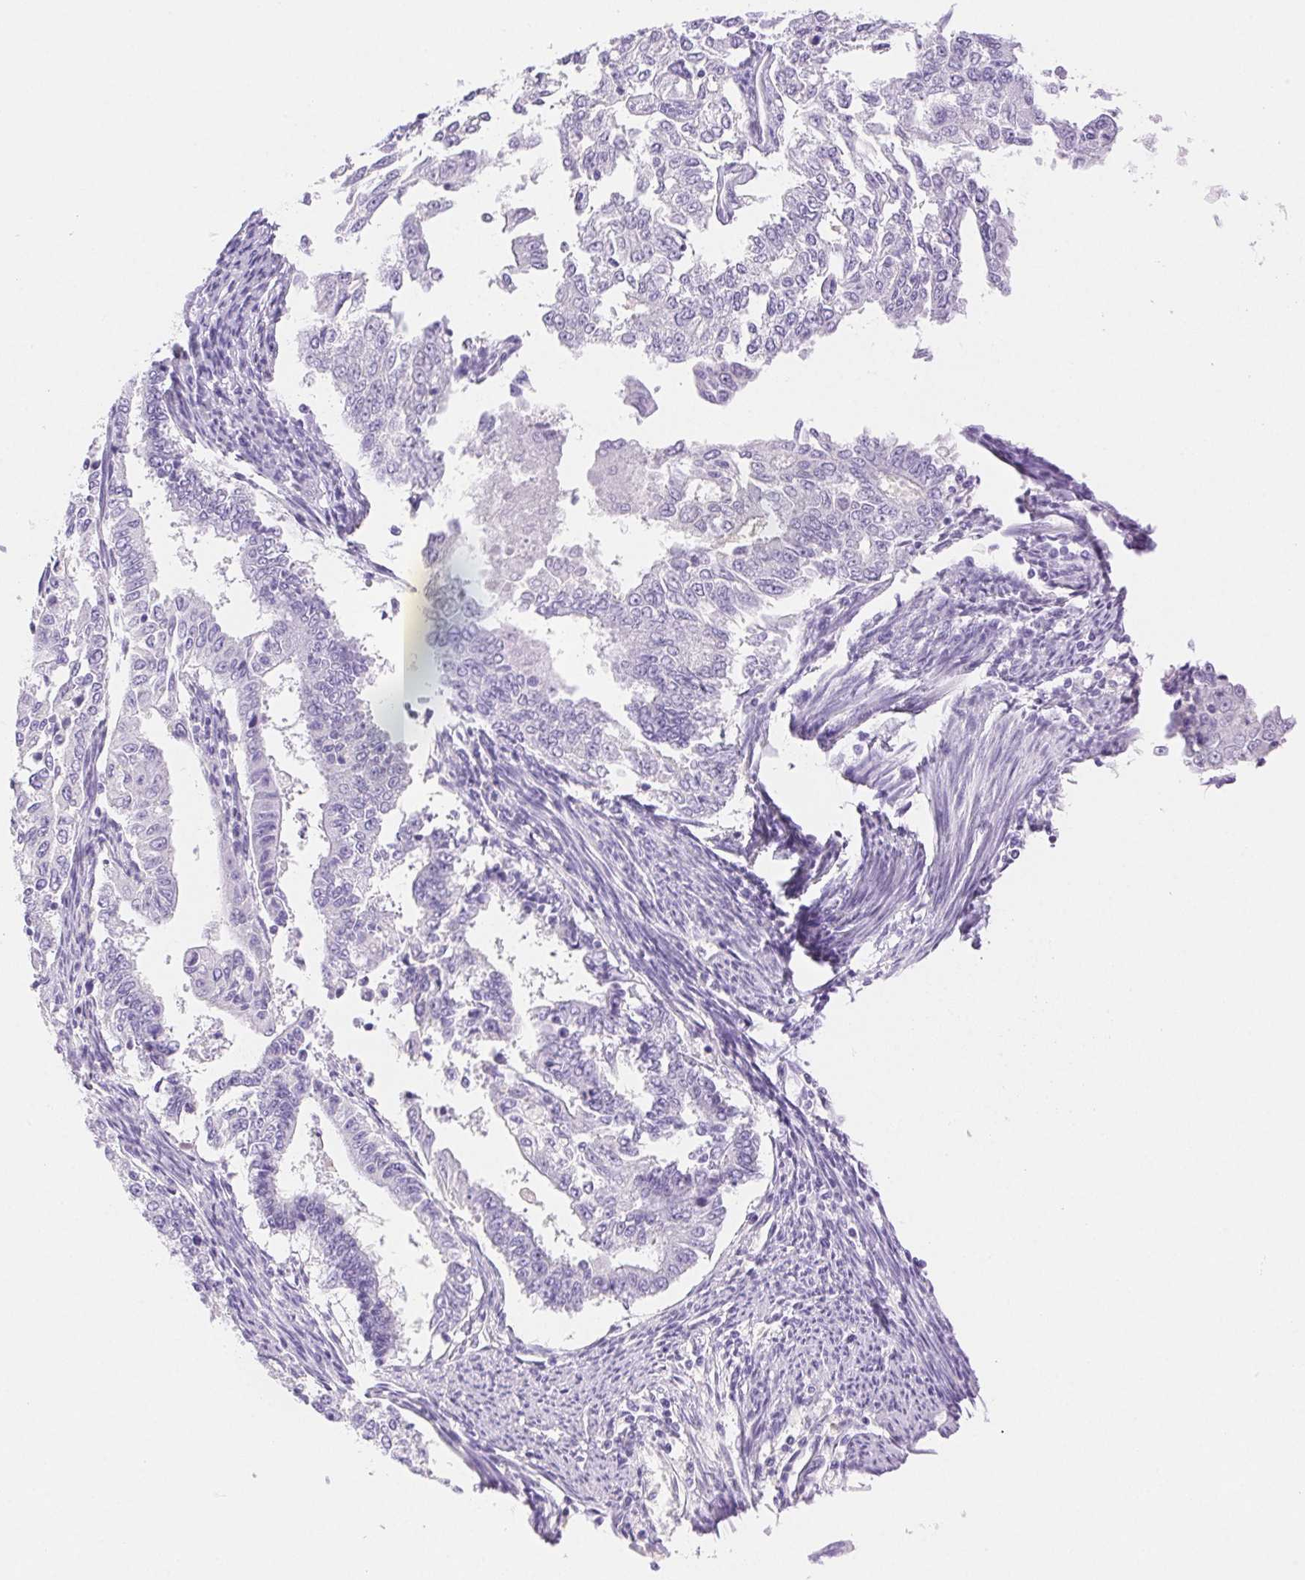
{"staining": {"intensity": "negative", "quantity": "none", "location": "none"}, "tissue": "endometrial cancer", "cell_type": "Tumor cells", "image_type": "cancer", "snomed": [{"axis": "morphology", "description": "Adenocarcinoma, NOS"}, {"axis": "topography", "description": "Uterus"}], "caption": "Endometrial cancer (adenocarcinoma) was stained to show a protein in brown. There is no significant expression in tumor cells. Brightfield microscopy of immunohistochemistry (IHC) stained with DAB (3,3'-diaminobenzidine) (brown) and hematoxylin (blue), captured at high magnification.", "gene": "SPACA4", "patient": {"sex": "female", "age": 59}}